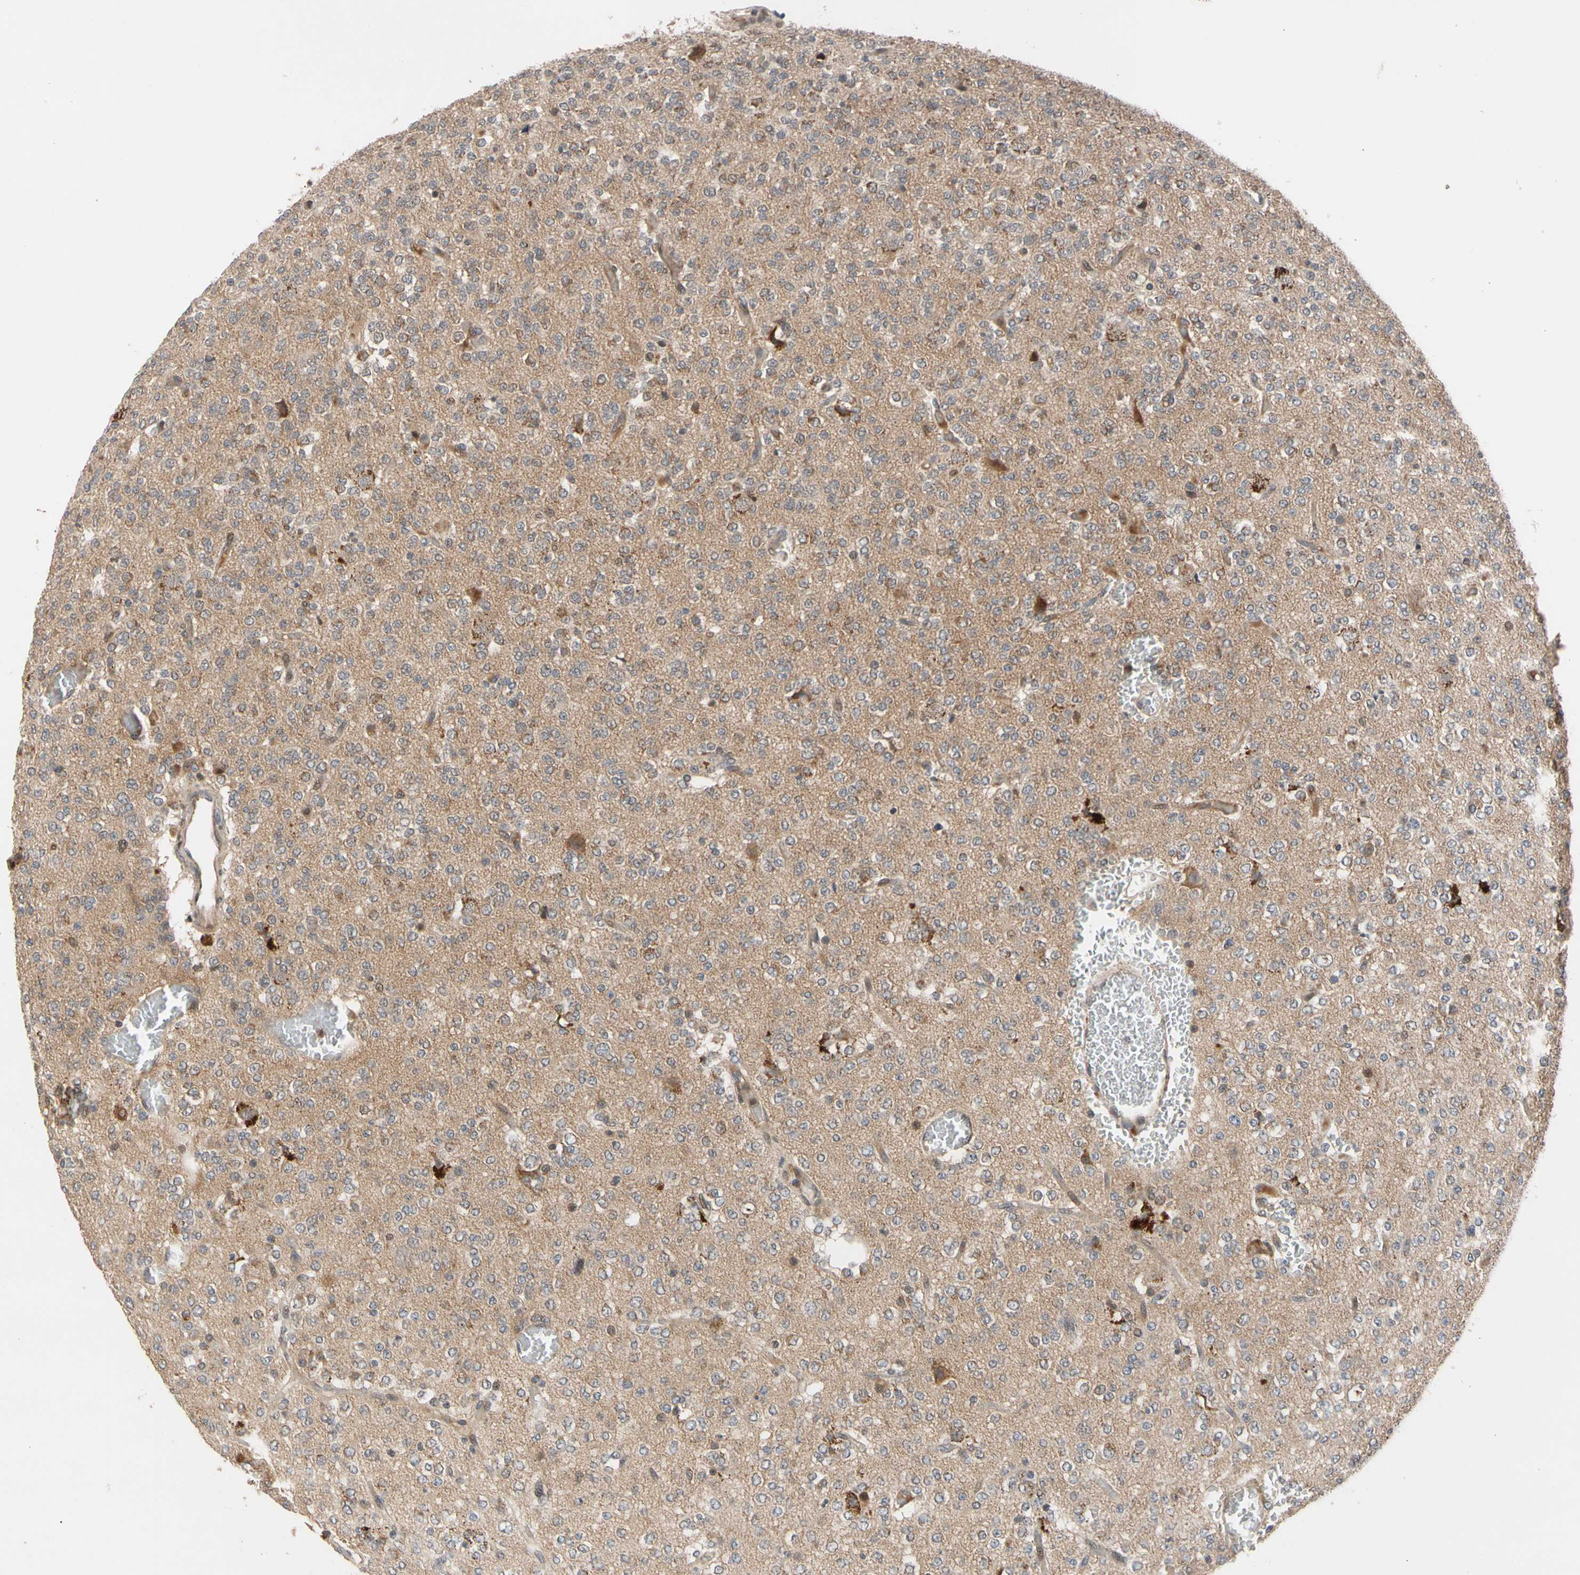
{"staining": {"intensity": "strong", "quantity": "<25%", "location": "cytoplasmic/membranous"}, "tissue": "glioma", "cell_type": "Tumor cells", "image_type": "cancer", "snomed": [{"axis": "morphology", "description": "Glioma, malignant, Low grade"}, {"axis": "topography", "description": "Brain"}], "caption": "Malignant glioma (low-grade) stained with immunohistochemistry exhibits strong cytoplasmic/membranous positivity in about <25% of tumor cells.", "gene": "CYTIP", "patient": {"sex": "male", "age": 38}}